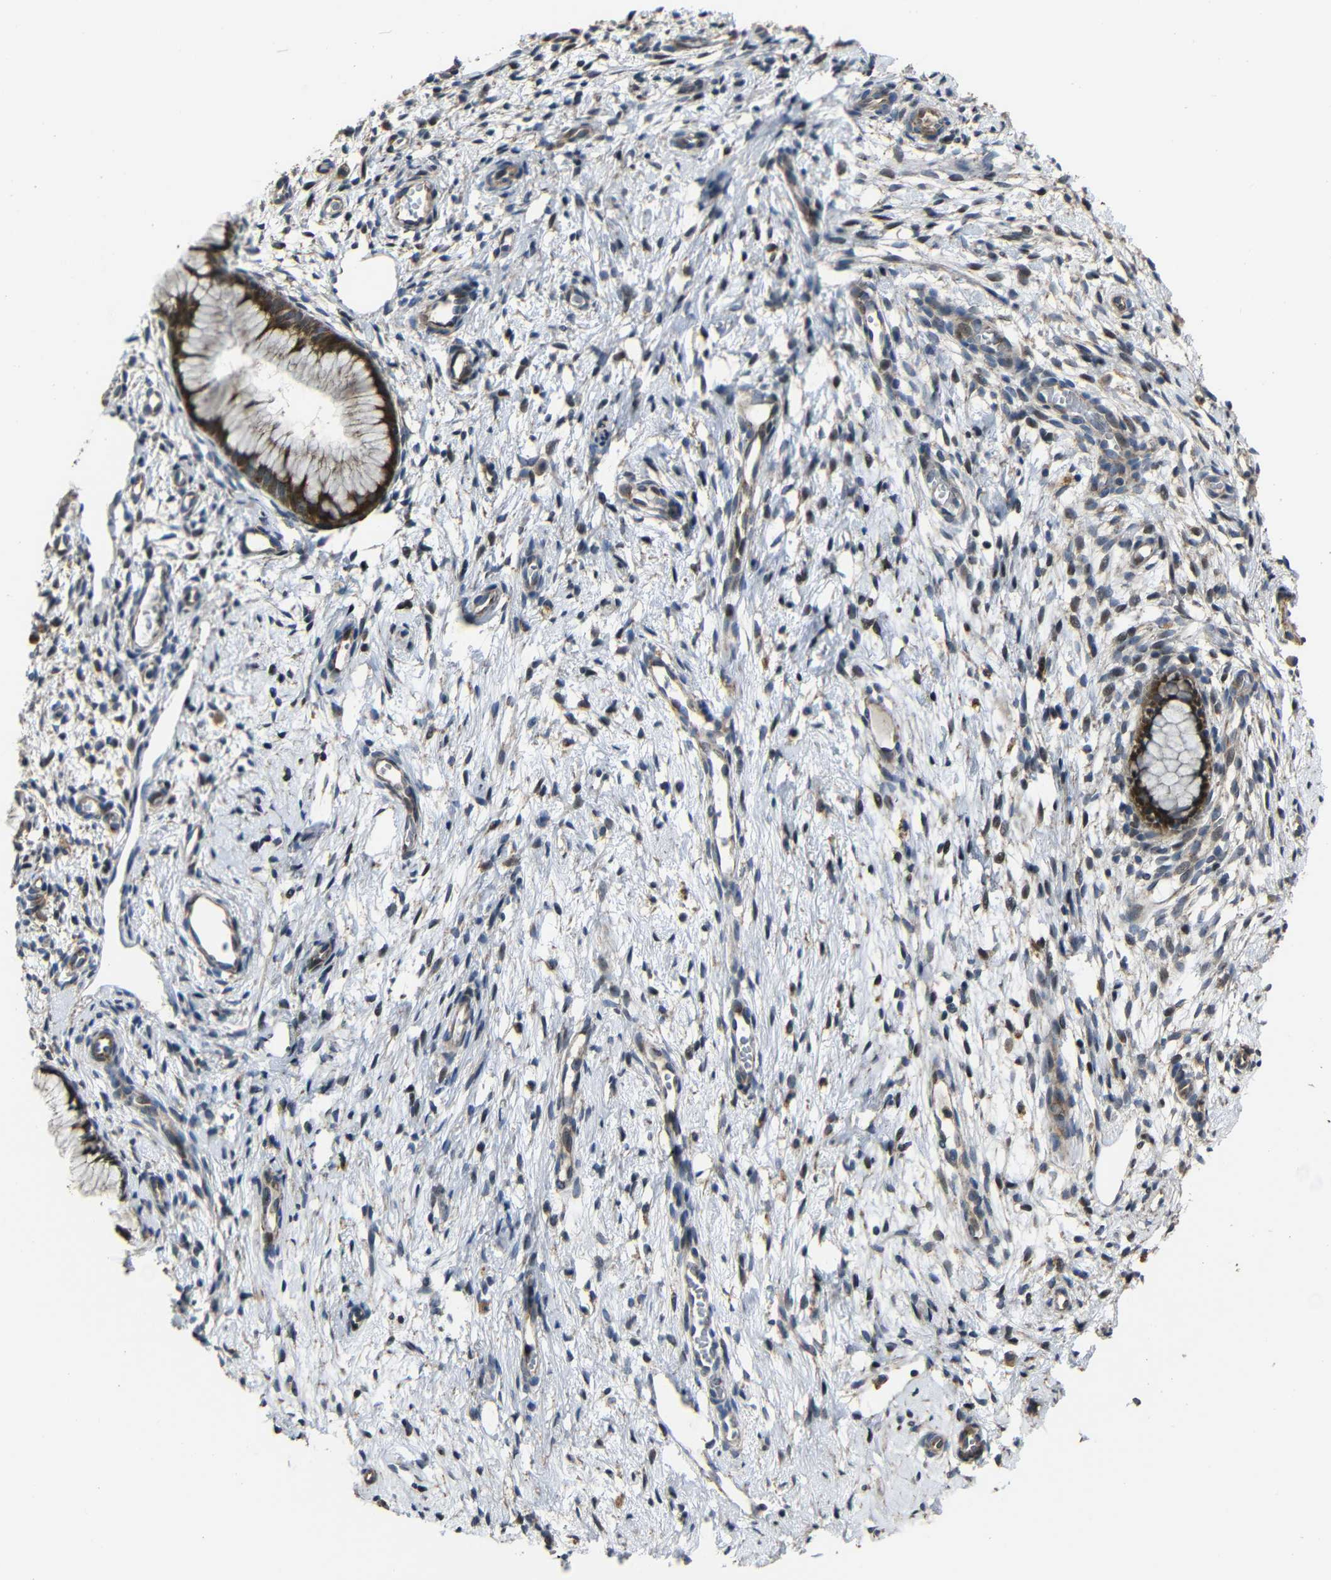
{"staining": {"intensity": "strong", "quantity": ">75%", "location": "cytoplasmic/membranous"}, "tissue": "cervix", "cell_type": "Glandular cells", "image_type": "normal", "snomed": [{"axis": "morphology", "description": "Normal tissue, NOS"}, {"axis": "topography", "description": "Cervix"}], "caption": "Brown immunohistochemical staining in benign cervix demonstrates strong cytoplasmic/membranous positivity in about >75% of glandular cells. (brown staining indicates protein expression, while blue staining denotes nuclei).", "gene": "SNN", "patient": {"sex": "female", "age": 65}}